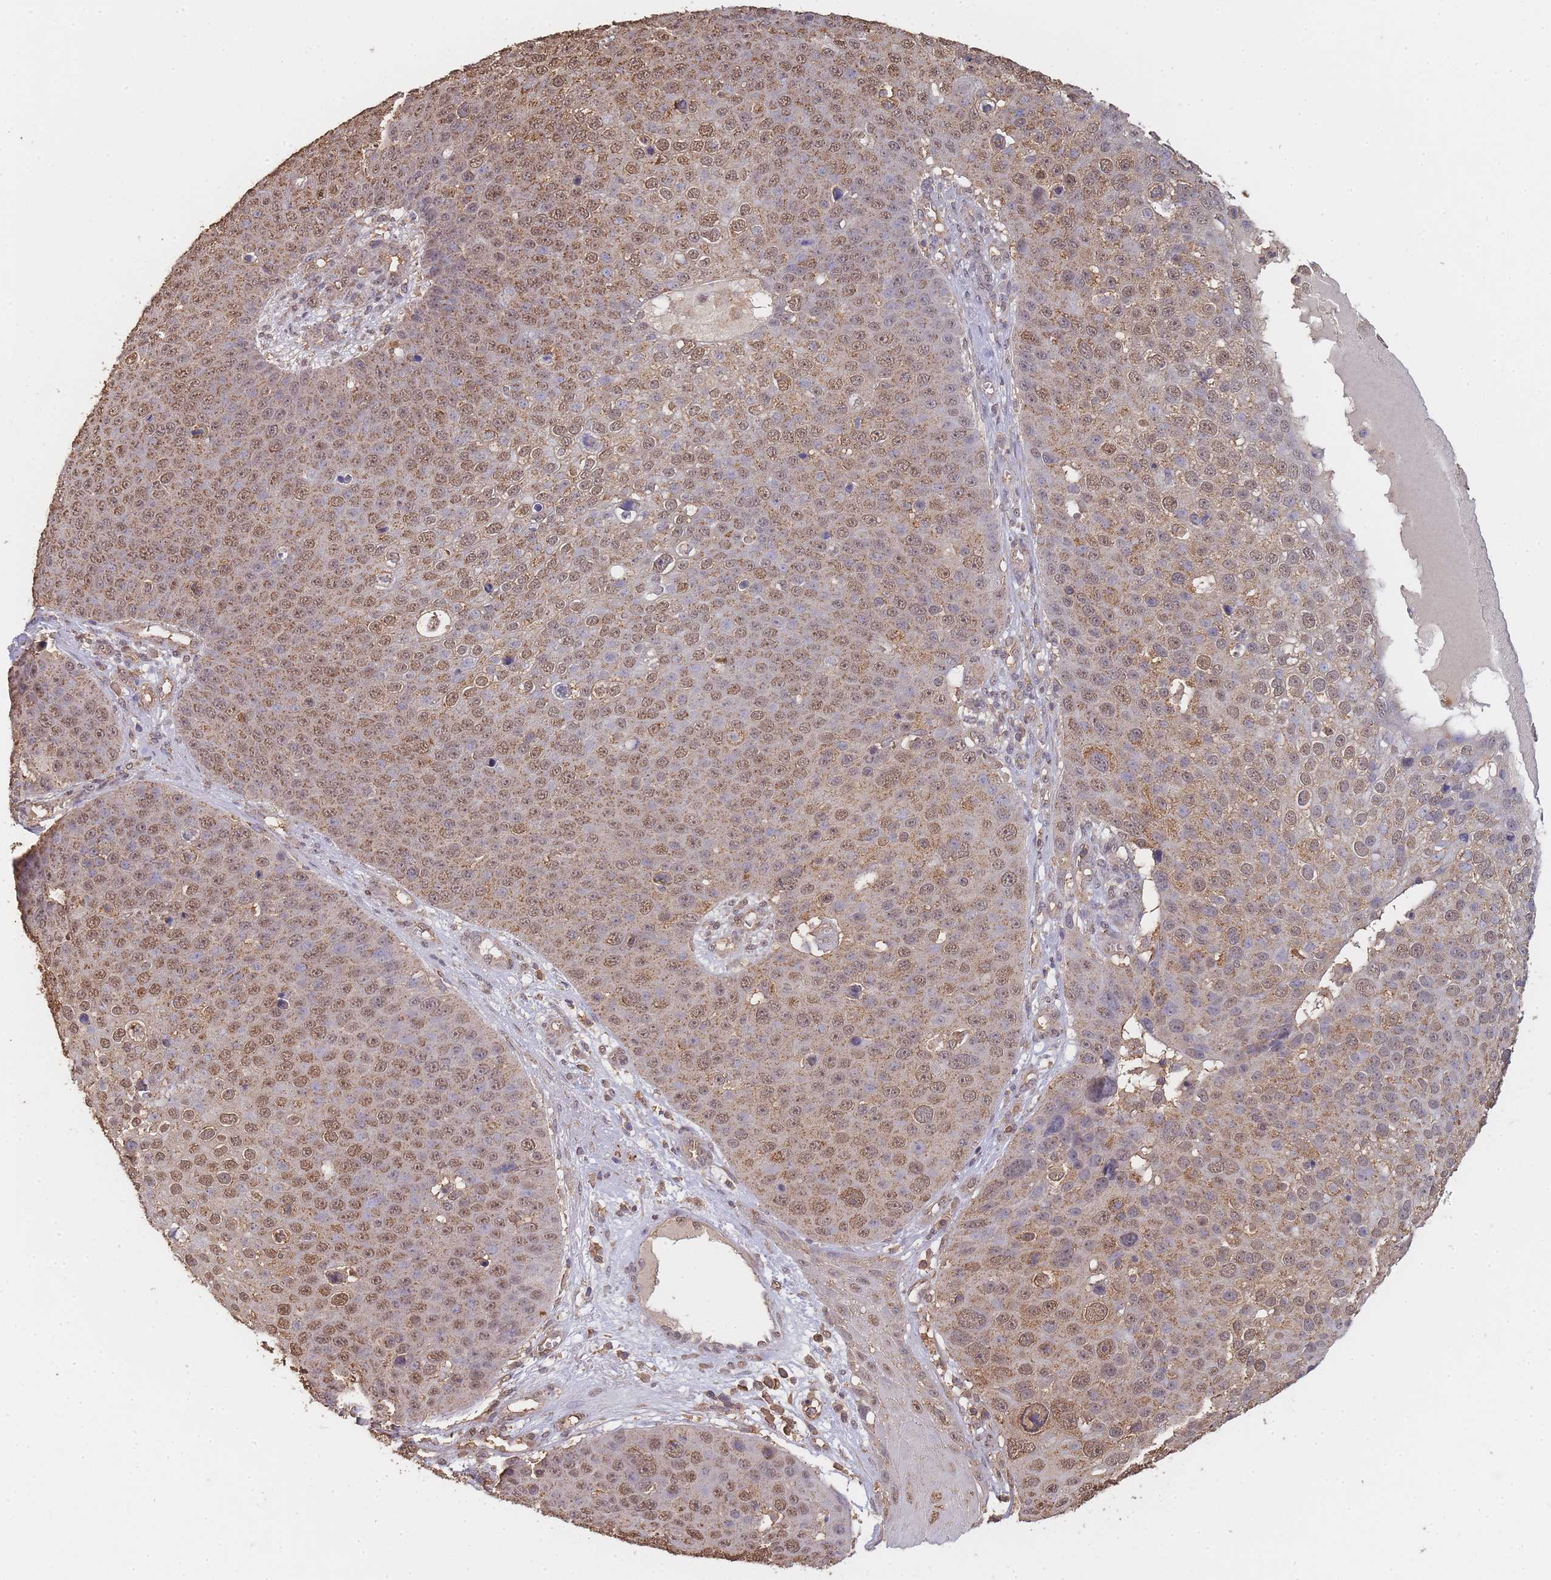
{"staining": {"intensity": "moderate", "quantity": ">75%", "location": "cytoplasmic/membranous,nuclear"}, "tissue": "skin cancer", "cell_type": "Tumor cells", "image_type": "cancer", "snomed": [{"axis": "morphology", "description": "Squamous cell carcinoma, NOS"}, {"axis": "topography", "description": "Skin"}], "caption": "Skin cancer (squamous cell carcinoma) stained with DAB immunohistochemistry demonstrates medium levels of moderate cytoplasmic/membranous and nuclear positivity in approximately >75% of tumor cells. (DAB (3,3'-diaminobenzidine) IHC with brightfield microscopy, high magnification).", "gene": "METRN", "patient": {"sex": "male", "age": 71}}